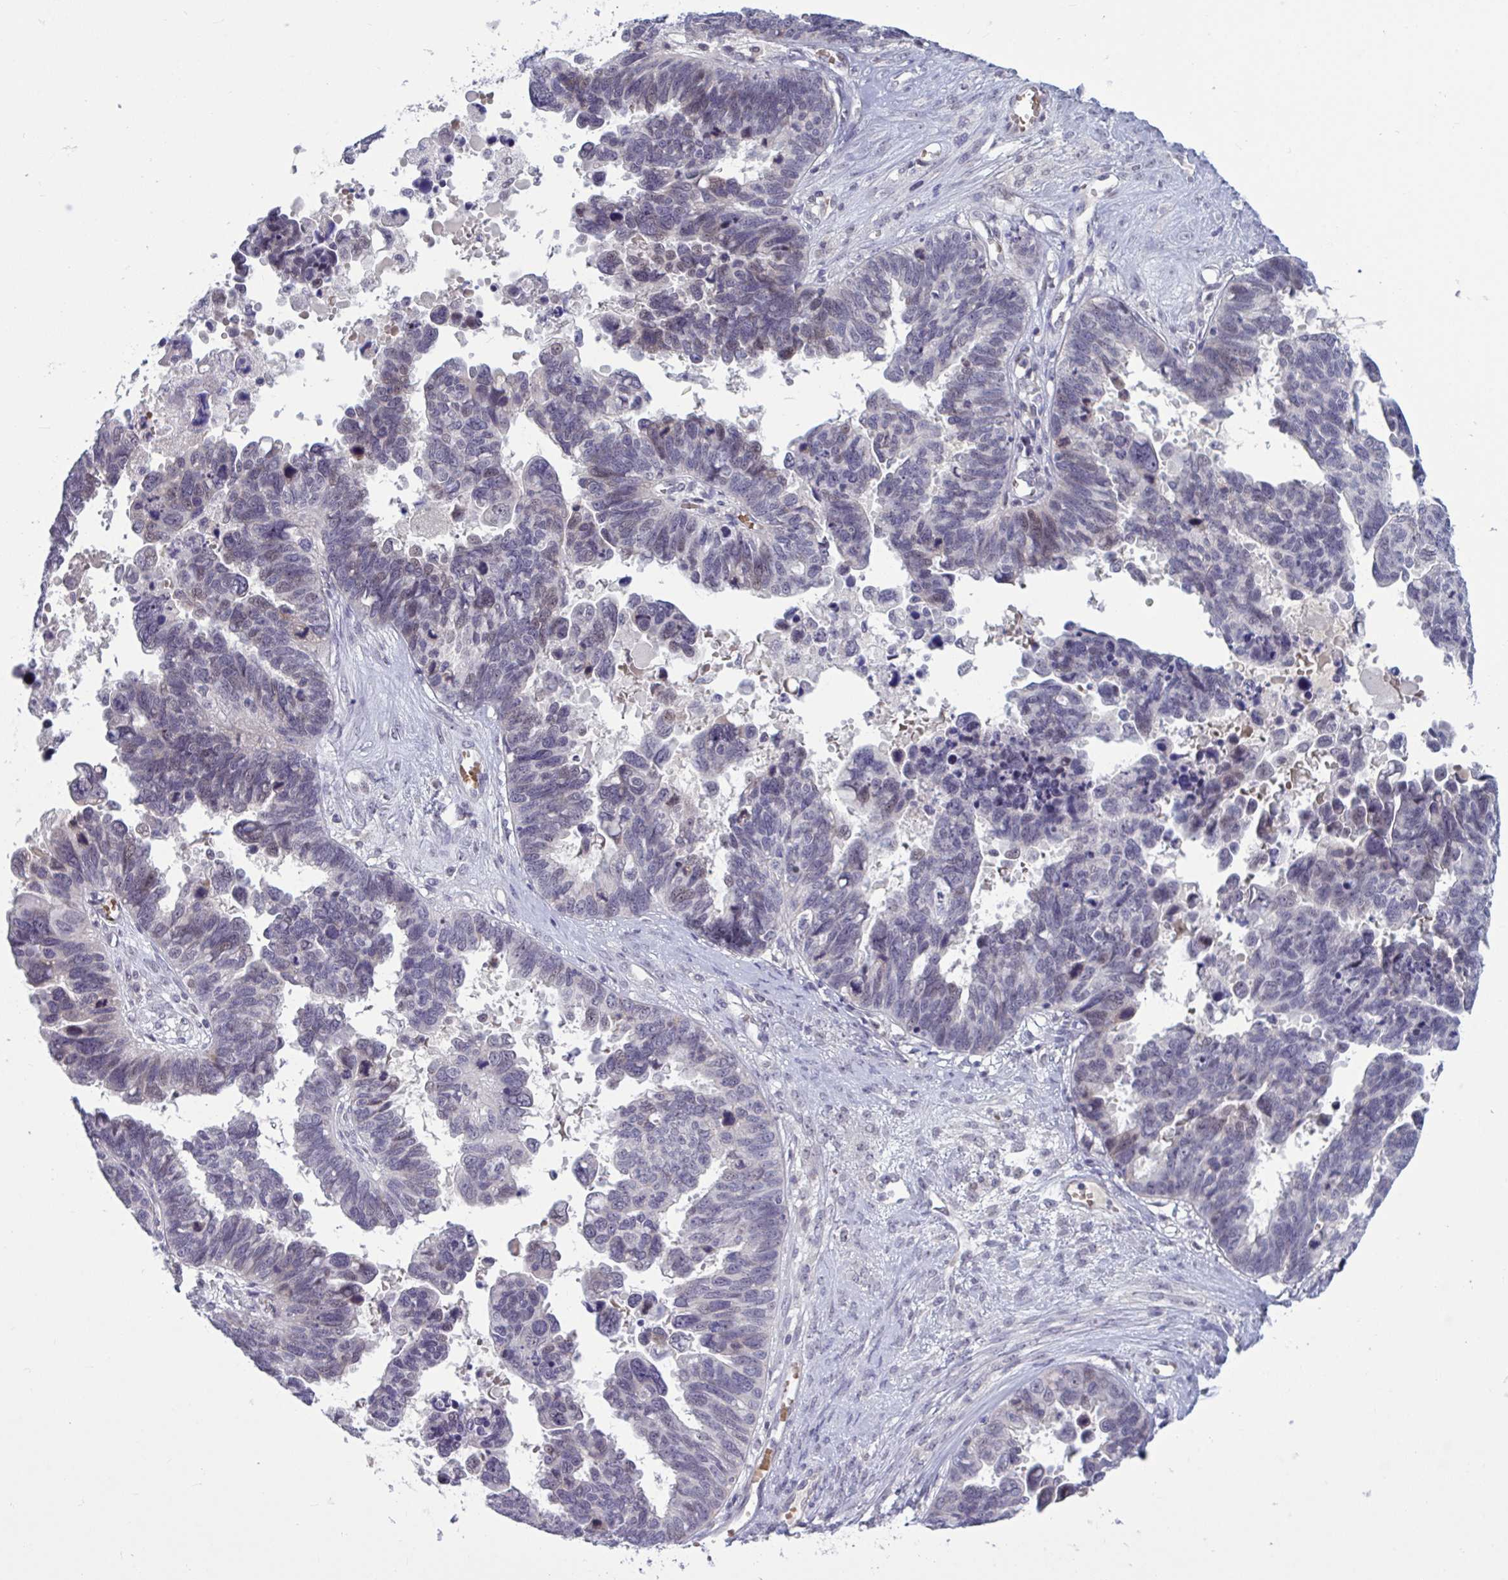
{"staining": {"intensity": "weak", "quantity": "<25%", "location": "nuclear"}, "tissue": "ovarian cancer", "cell_type": "Tumor cells", "image_type": "cancer", "snomed": [{"axis": "morphology", "description": "Cystadenocarcinoma, serous, NOS"}, {"axis": "topography", "description": "Ovary"}], "caption": "Protein analysis of ovarian cancer (serous cystadenocarcinoma) shows no significant positivity in tumor cells. The staining was performed using DAB (3,3'-diaminobenzidine) to visualize the protein expression in brown, while the nuclei were stained in blue with hematoxylin (Magnification: 20x).", "gene": "CNGB3", "patient": {"sex": "female", "age": 60}}